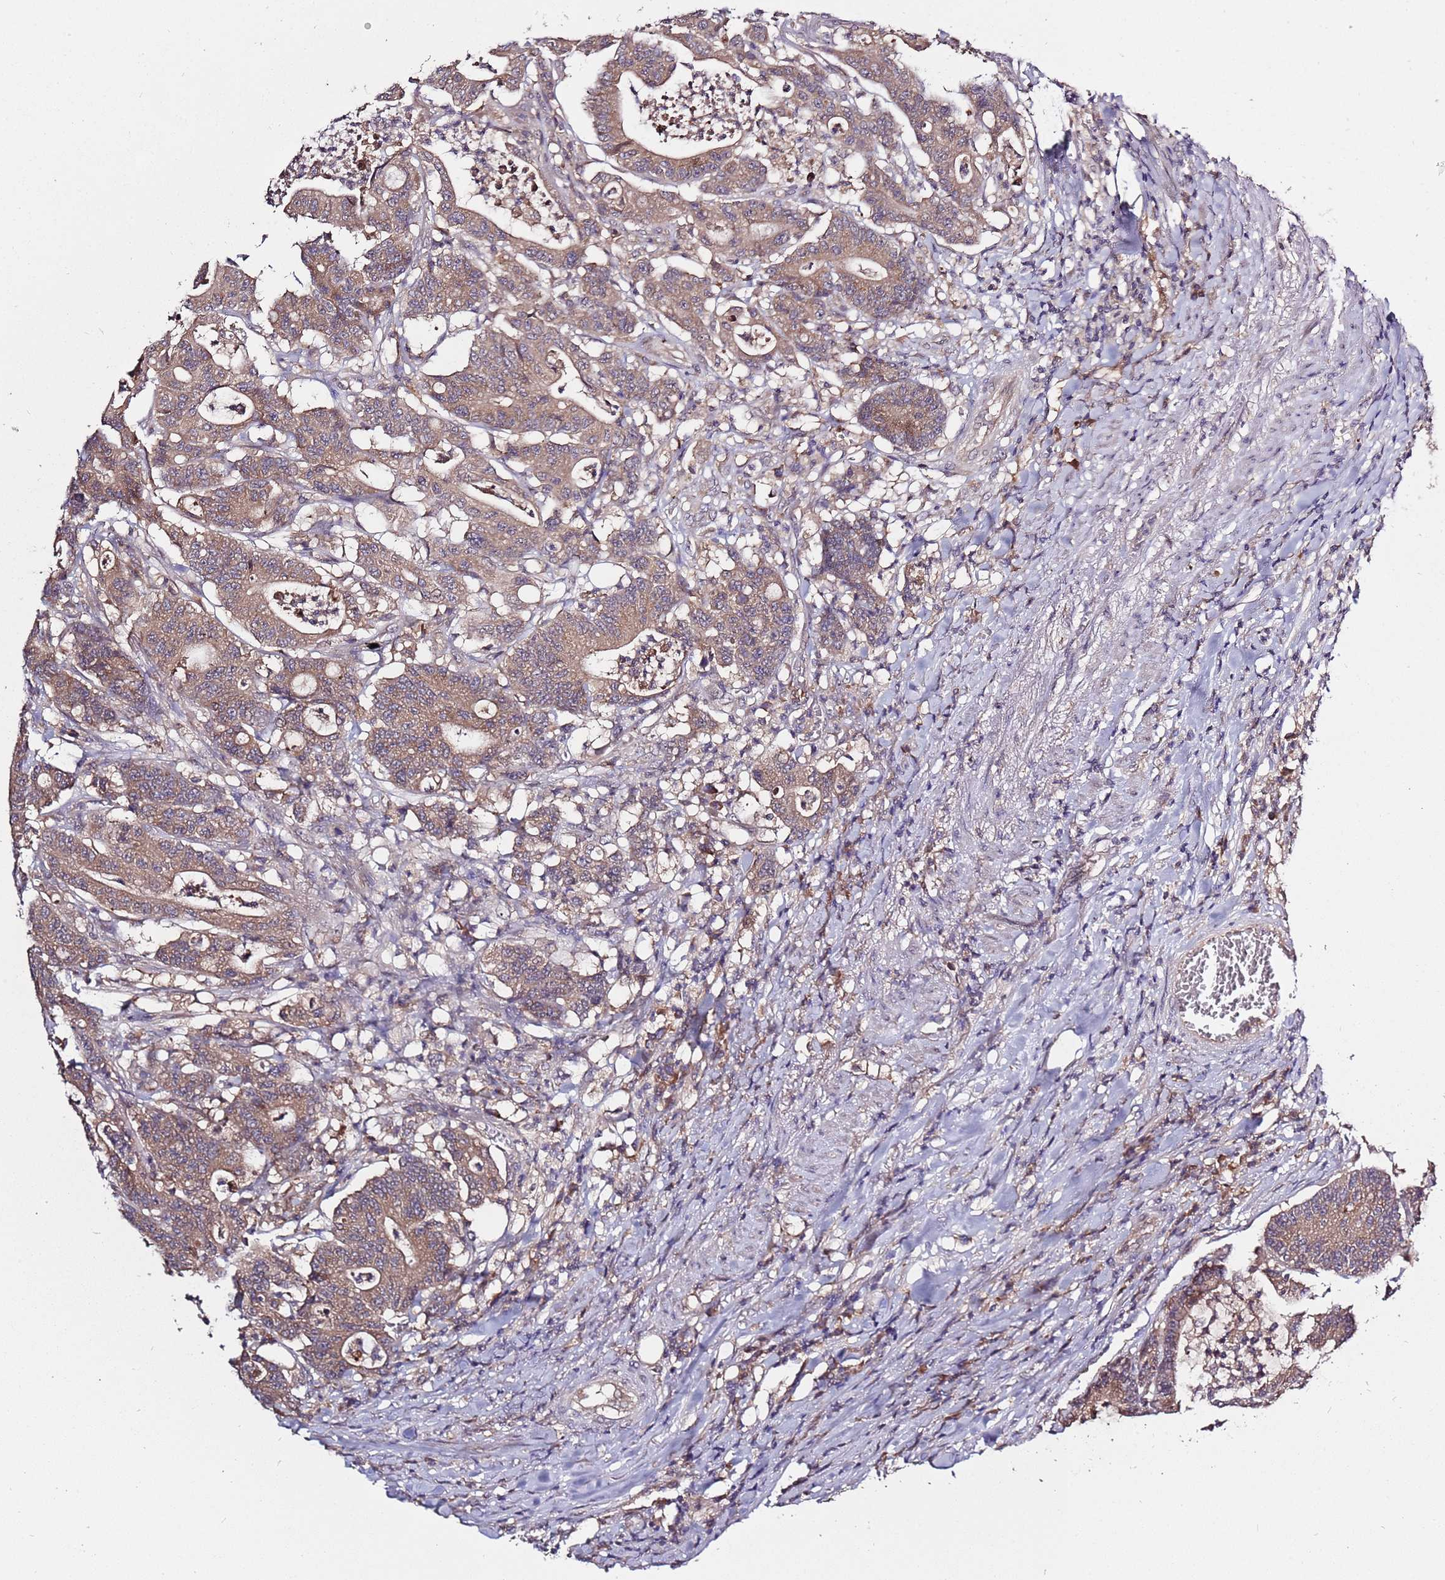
{"staining": {"intensity": "moderate", "quantity": ">75%", "location": "cytoplasmic/membranous"}, "tissue": "colorectal cancer", "cell_type": "Tumor cells", "image_type": "cancer", "snomed": [{"axis": "morphology", "description": "Adenocarcinoma, NOS"}, {"axis": "topography", "description": "Colon"}], "caption": "Adenocarcinoma (colorectal) stained for a protein (brown) reveals moderate cytoplasmic/membranous positive expression in approximately >75% of tumor cells.", "gene": "USP32", "patient": {"sex": "female", "age": 84}}